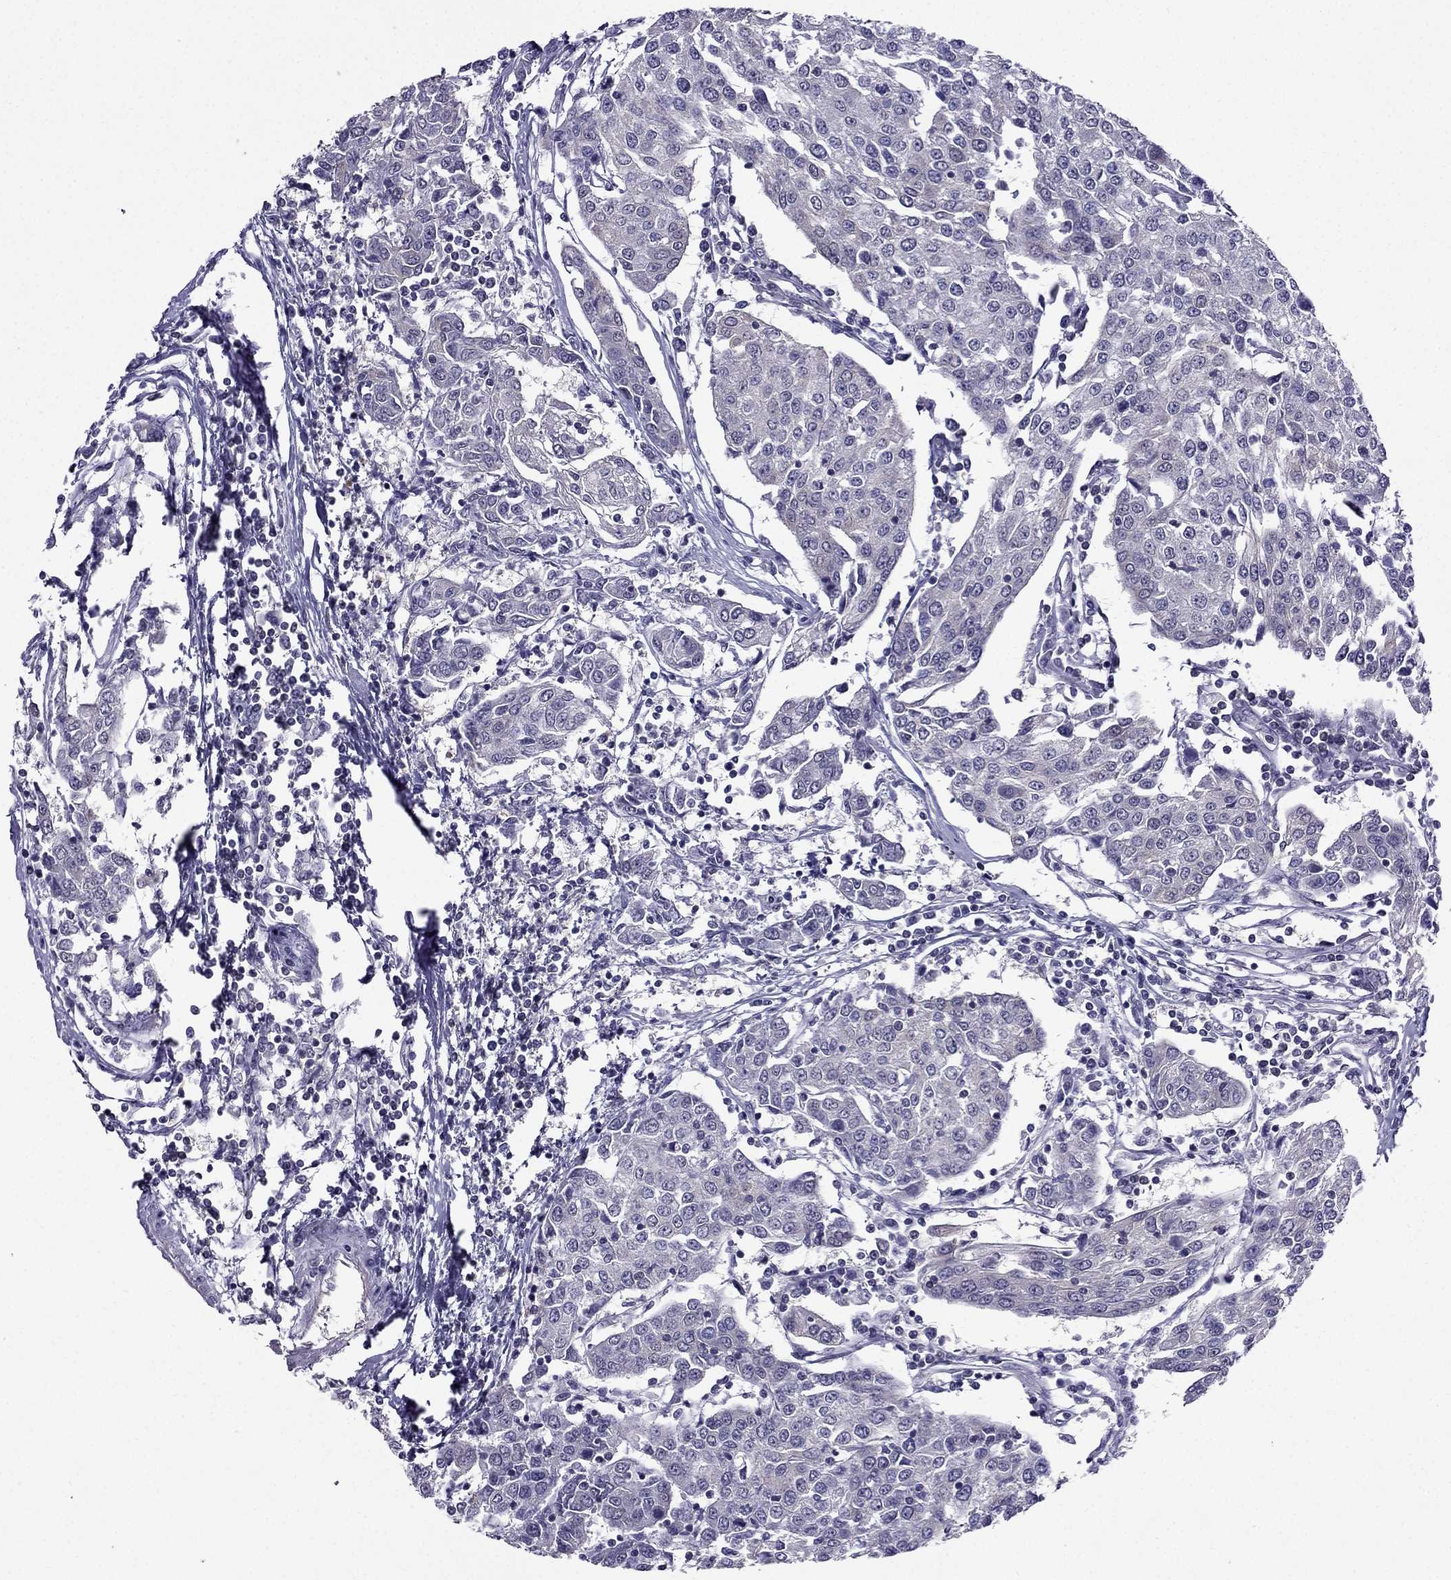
{"staining": {"intensity": "negative", "quantity": "none", "location": "none"}, "tissue": "urothelial cancer", "cell_type": "Tumor cells", "image_type": "cancer", "snomed": [{"axis": "morphology", "description": "Urothelial carcinoma, High grade"}, {"axis": "topography", "description": "Urinary bladder"}], "caption": "Human urothelial cancer stained for a protein using IHC shows no staining in tumor cells.", "gene": "AAK1", "patient": {"sex": "female", "age": 85}}